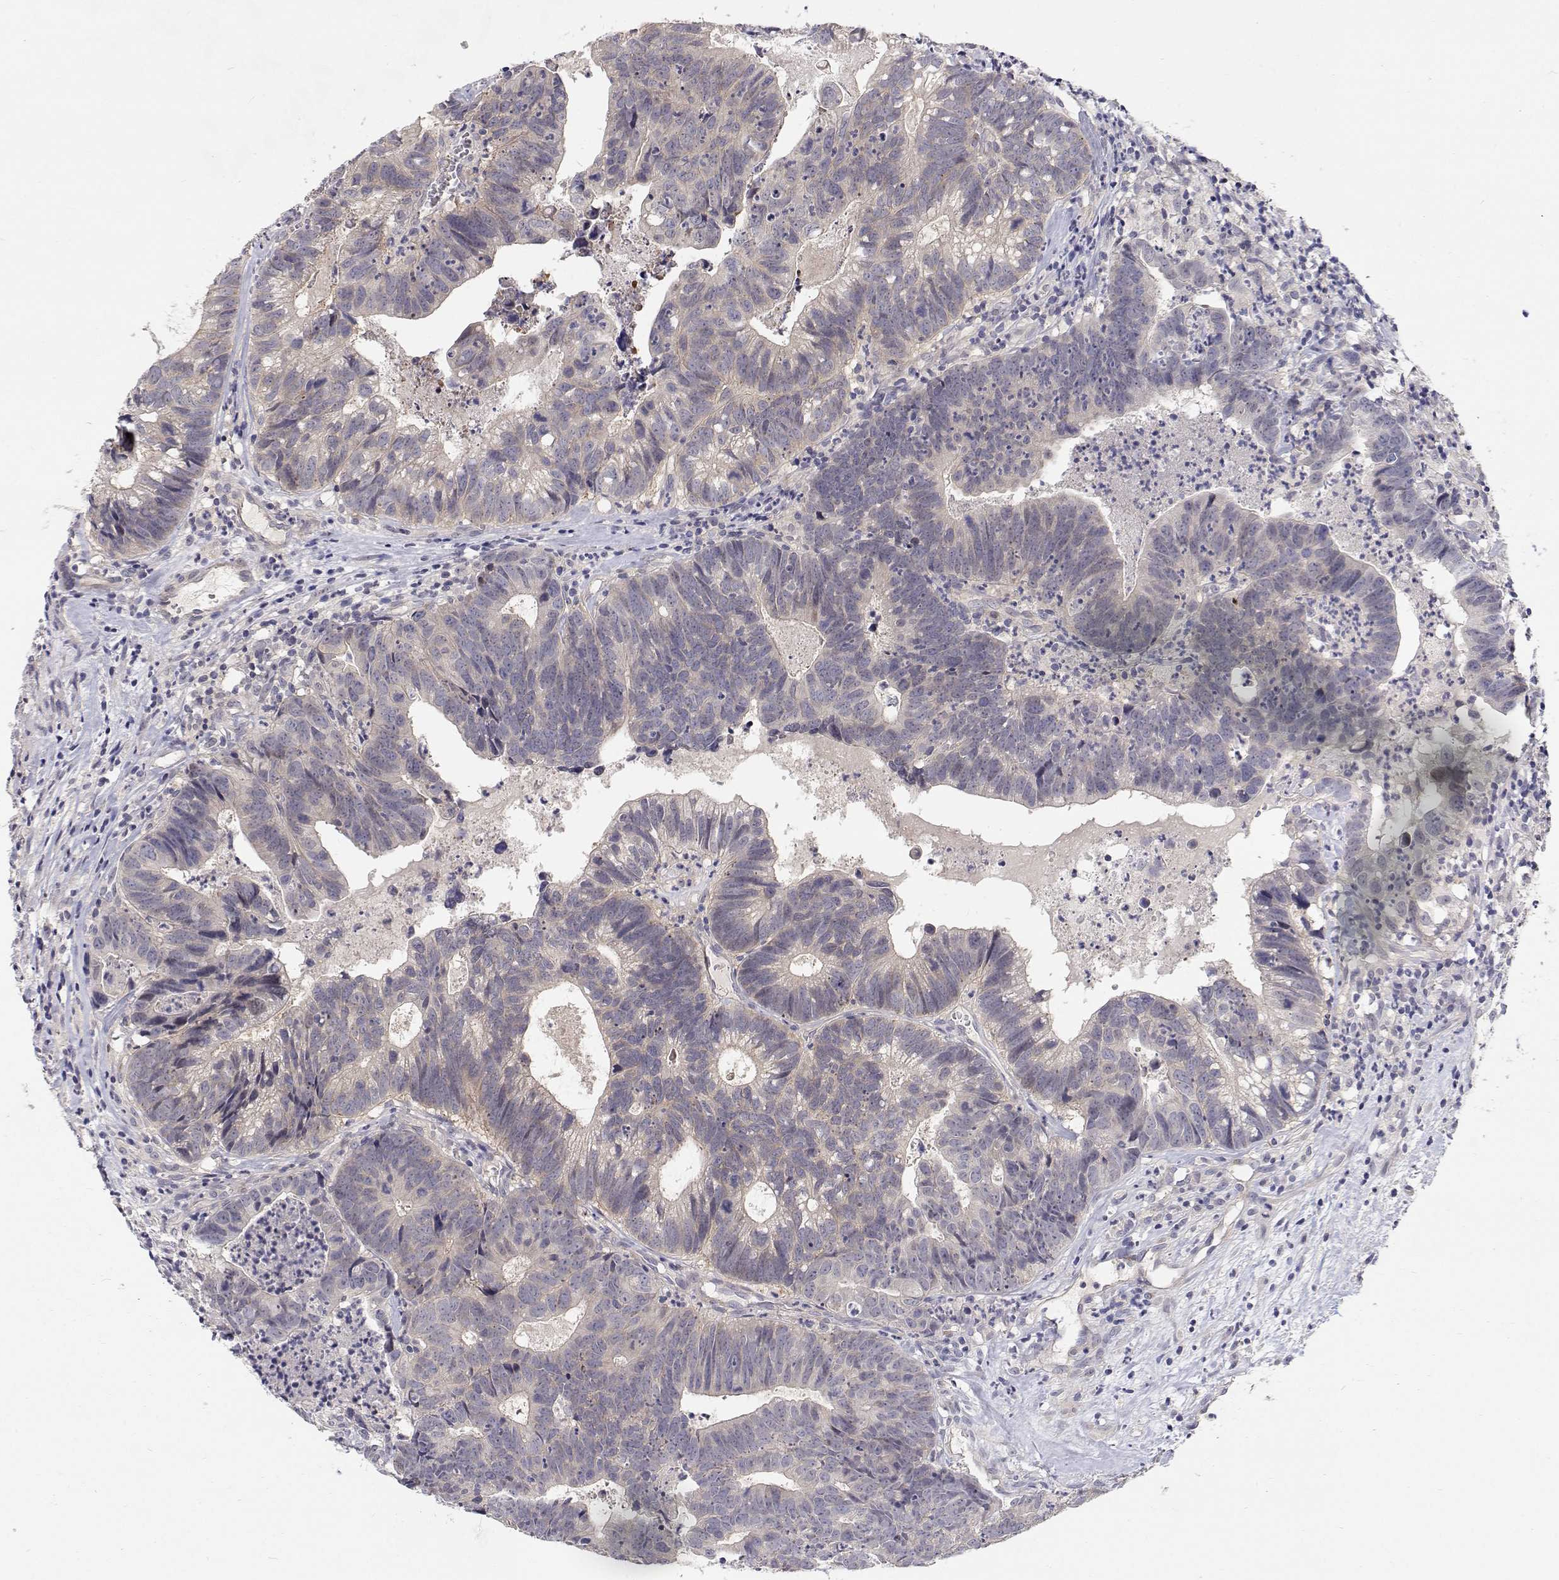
{"staining": {"intensity": "negative", "quantity": "none", "location": "none"}, "tissue": "head and neck cancer", "cell_type": "Tumor cells", "image_type": "cancer", "snomed": [{"axis": "morphology", "description": "Adenocarcinoma, NOS"}, {"axis": "topography", "description": "Head-Neck"}], "caption": "The histopathology image exhibits no staining of tumor cells in head and neck adenocarcinoma. (DAB immunohistochemistry, high magnification).", "gene": "MYPN", "patient": {"sex": "male", "age": 62}}